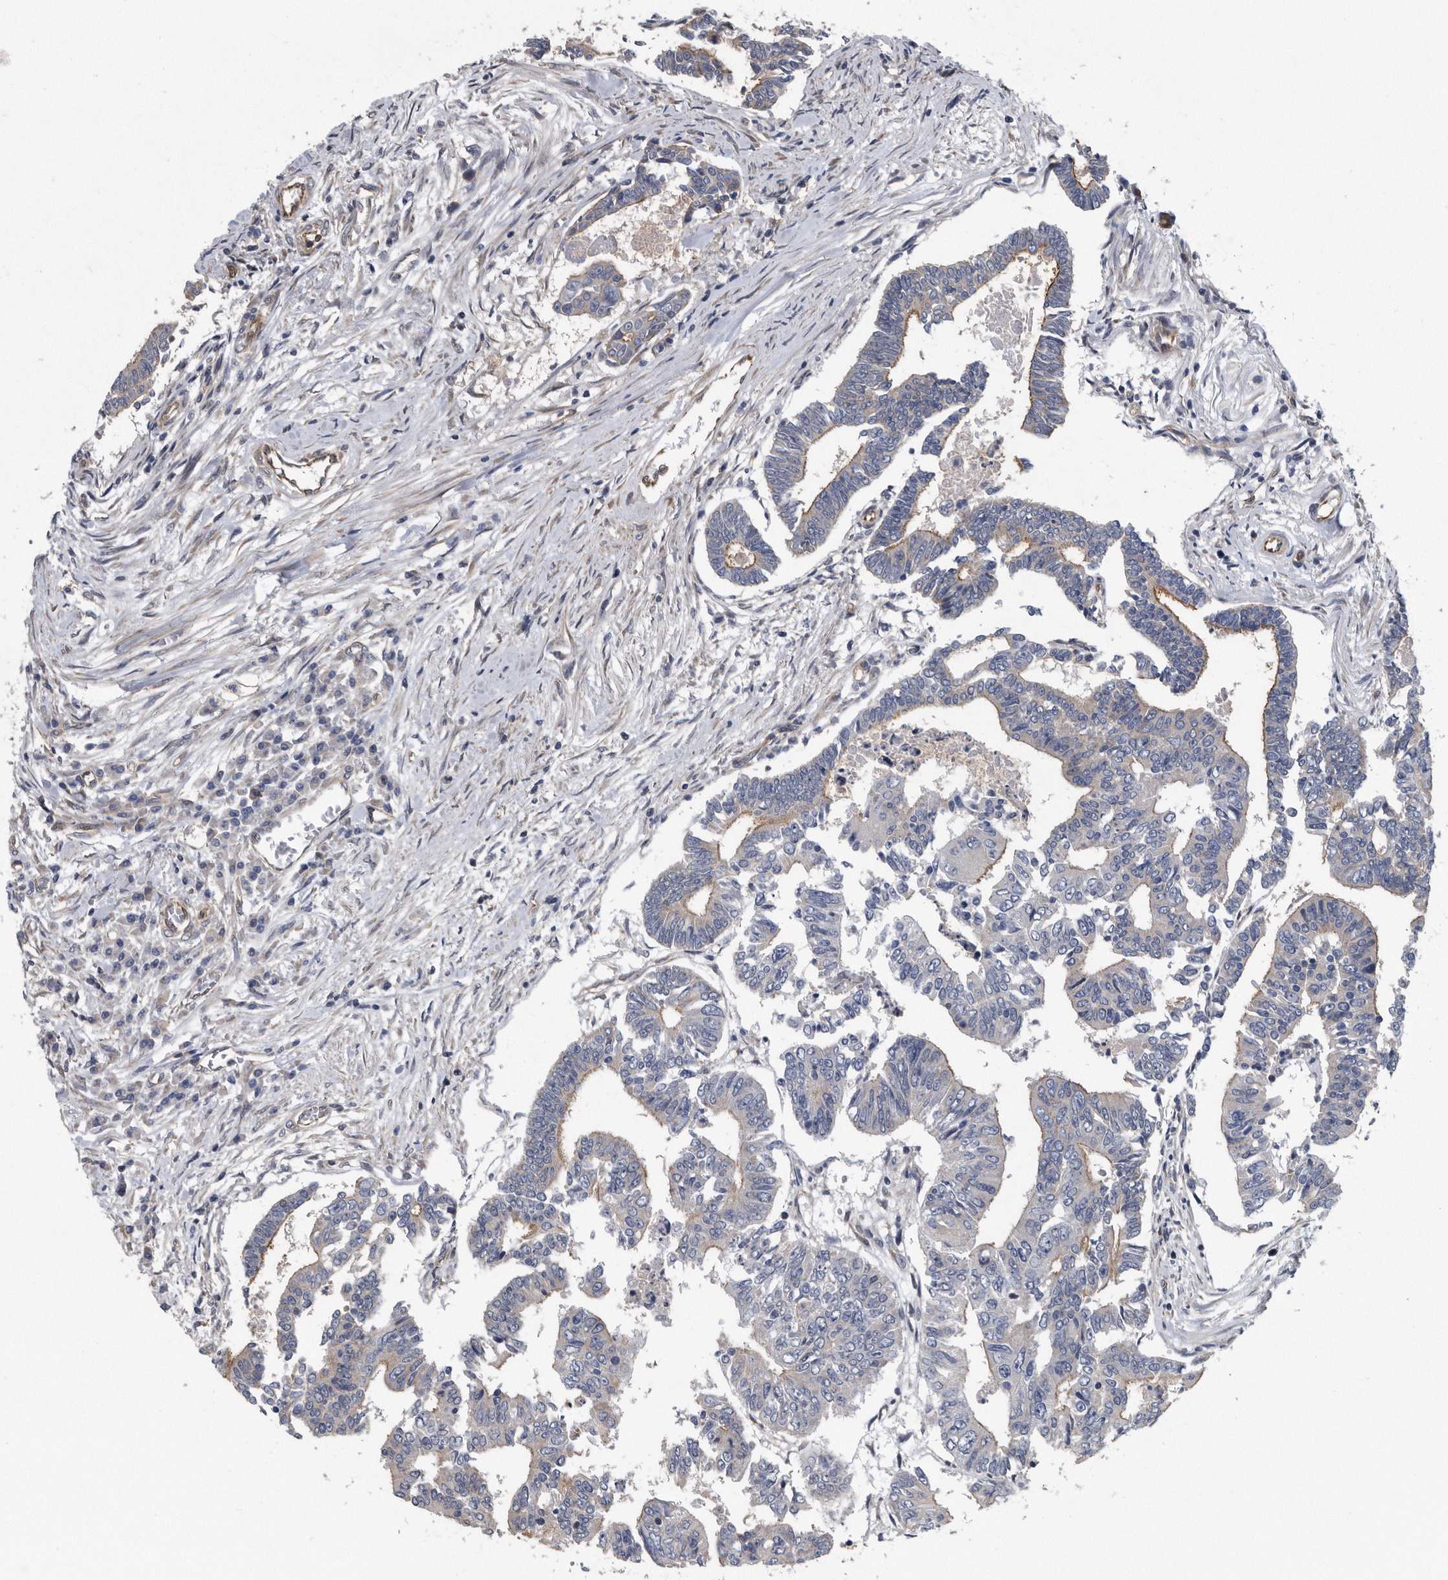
{"staining": {"intensity": "weak", "quantity": "<25%", "location": "cytoplasmic/membranous"}, "tissue": "colorectal cancer", "cell_type": "Tumor cells", "image_type": "cancer", "snomed": [{"axis": "morphology", "description": "Adenocarcinoma, NOS"}, {"axis": "topography", "description": "Rectum"}], "caption": "Immunohistochemical staining of human colorectal adenocarcinoma demonstrates no significant staining in tumor cells.", "gene": "ARMCX1", "patient": {"sex": "female", "age": 65}}